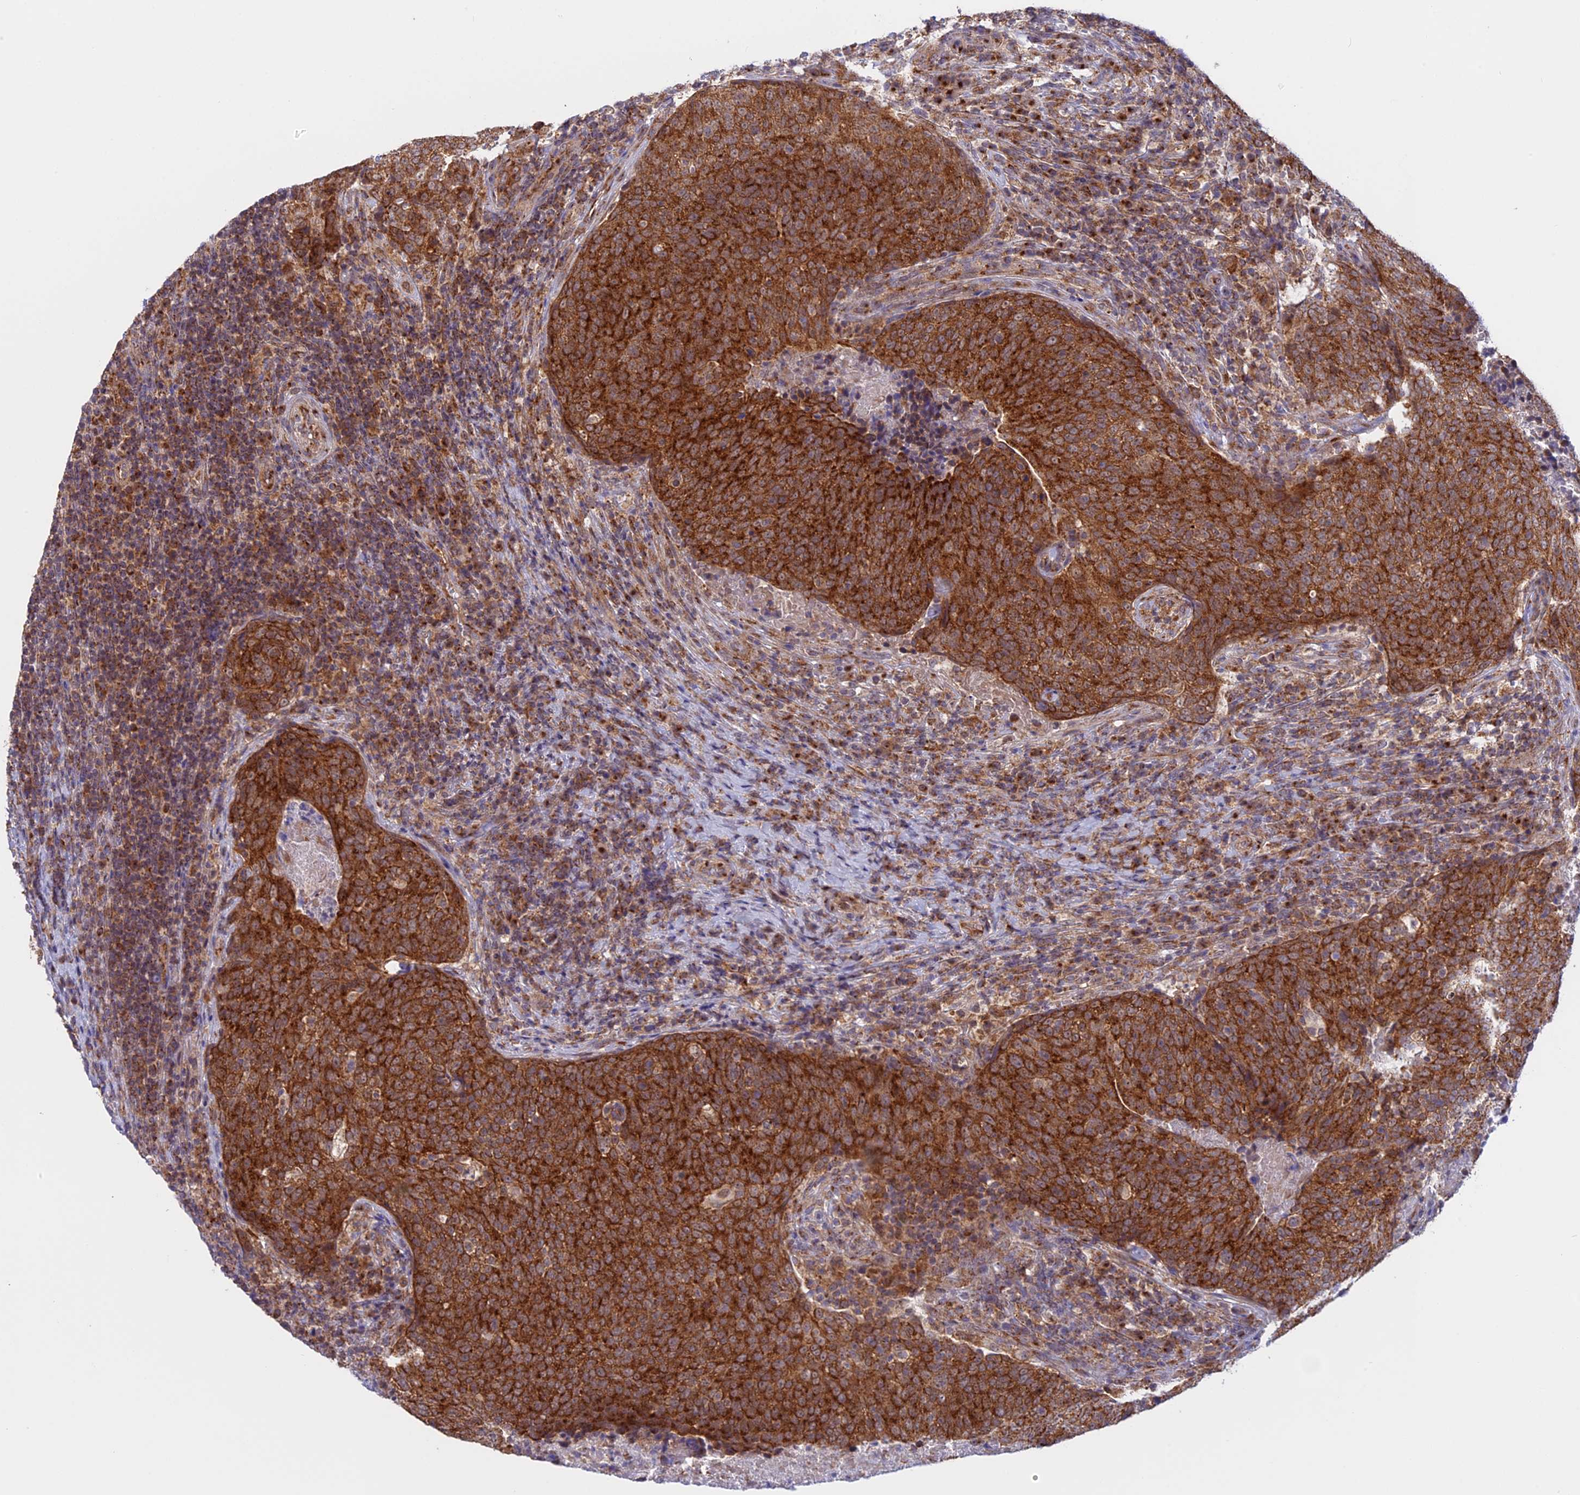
{"staining": {"intensity": "strong", "quantity": ">75%", "location": "cytoplasmic/membranous"}, "tissue": "head and neck cancer", "cell_type": "Tumor cells", "image_type": "cancer", "snomed": [{"axis": "morphology", "description": "Squamous cell carcinoma, NOS"}, {"axis": "morphology", "description": "Squamous cell carcinoma, metastatic, NOS"}, {"axis": "topography", "description": "Lymph node"}, {"axis": "topography", "description": "Head-Neck"}], "caption": "The micrograph shows staining of head and neck squamous cell carcinoma, revealing strong cytoplasmic/membranous protein staining (brown color) within tumor cells. The protein is shown in brown color, while the nuclei are stained blue.", "gene": "CLINT1", "patient": {"sex": "male", "age": 62}}